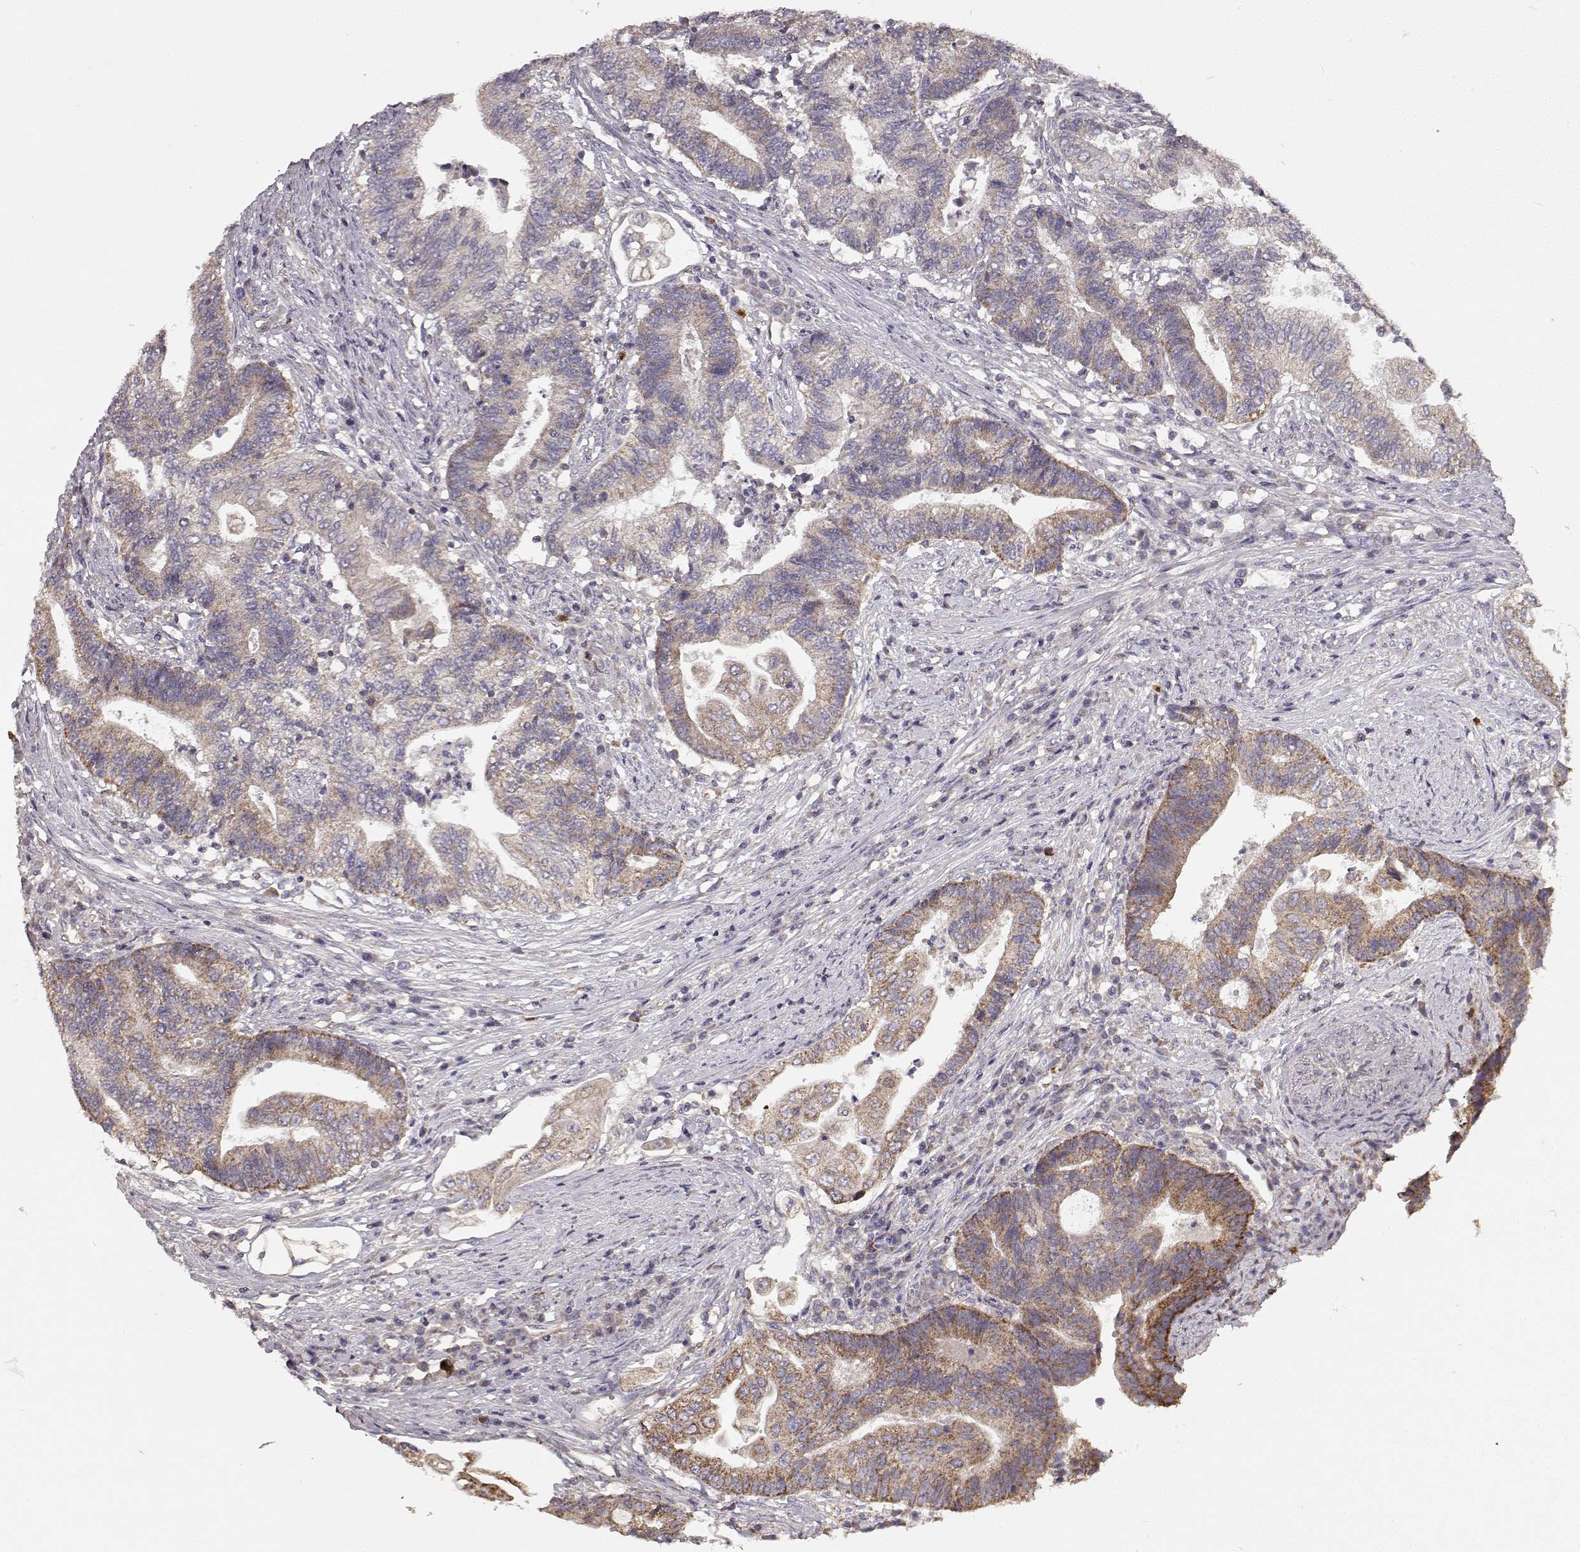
{"staining": {"intensity": "moderate", "quantity": ">75%", "location": "cytoplasmic/membranous"}, "tissue": "endometrial cancer", "cell_type": "Tumor cells", "image_type": "cancer", "snomed": [{"axis": "morphology", "description": "Adenocarcinoma, NOS"}, {"axis": "topography", "description": "Uterus"}, {"axis": "topography", "description": "Endometrium"}], "caption": "Endometrial cancer stained with a protein marker reveals moderate staining in tumor cells.", "gene": "ERBB3", "patient": {"sex": "female", "age": 54}}